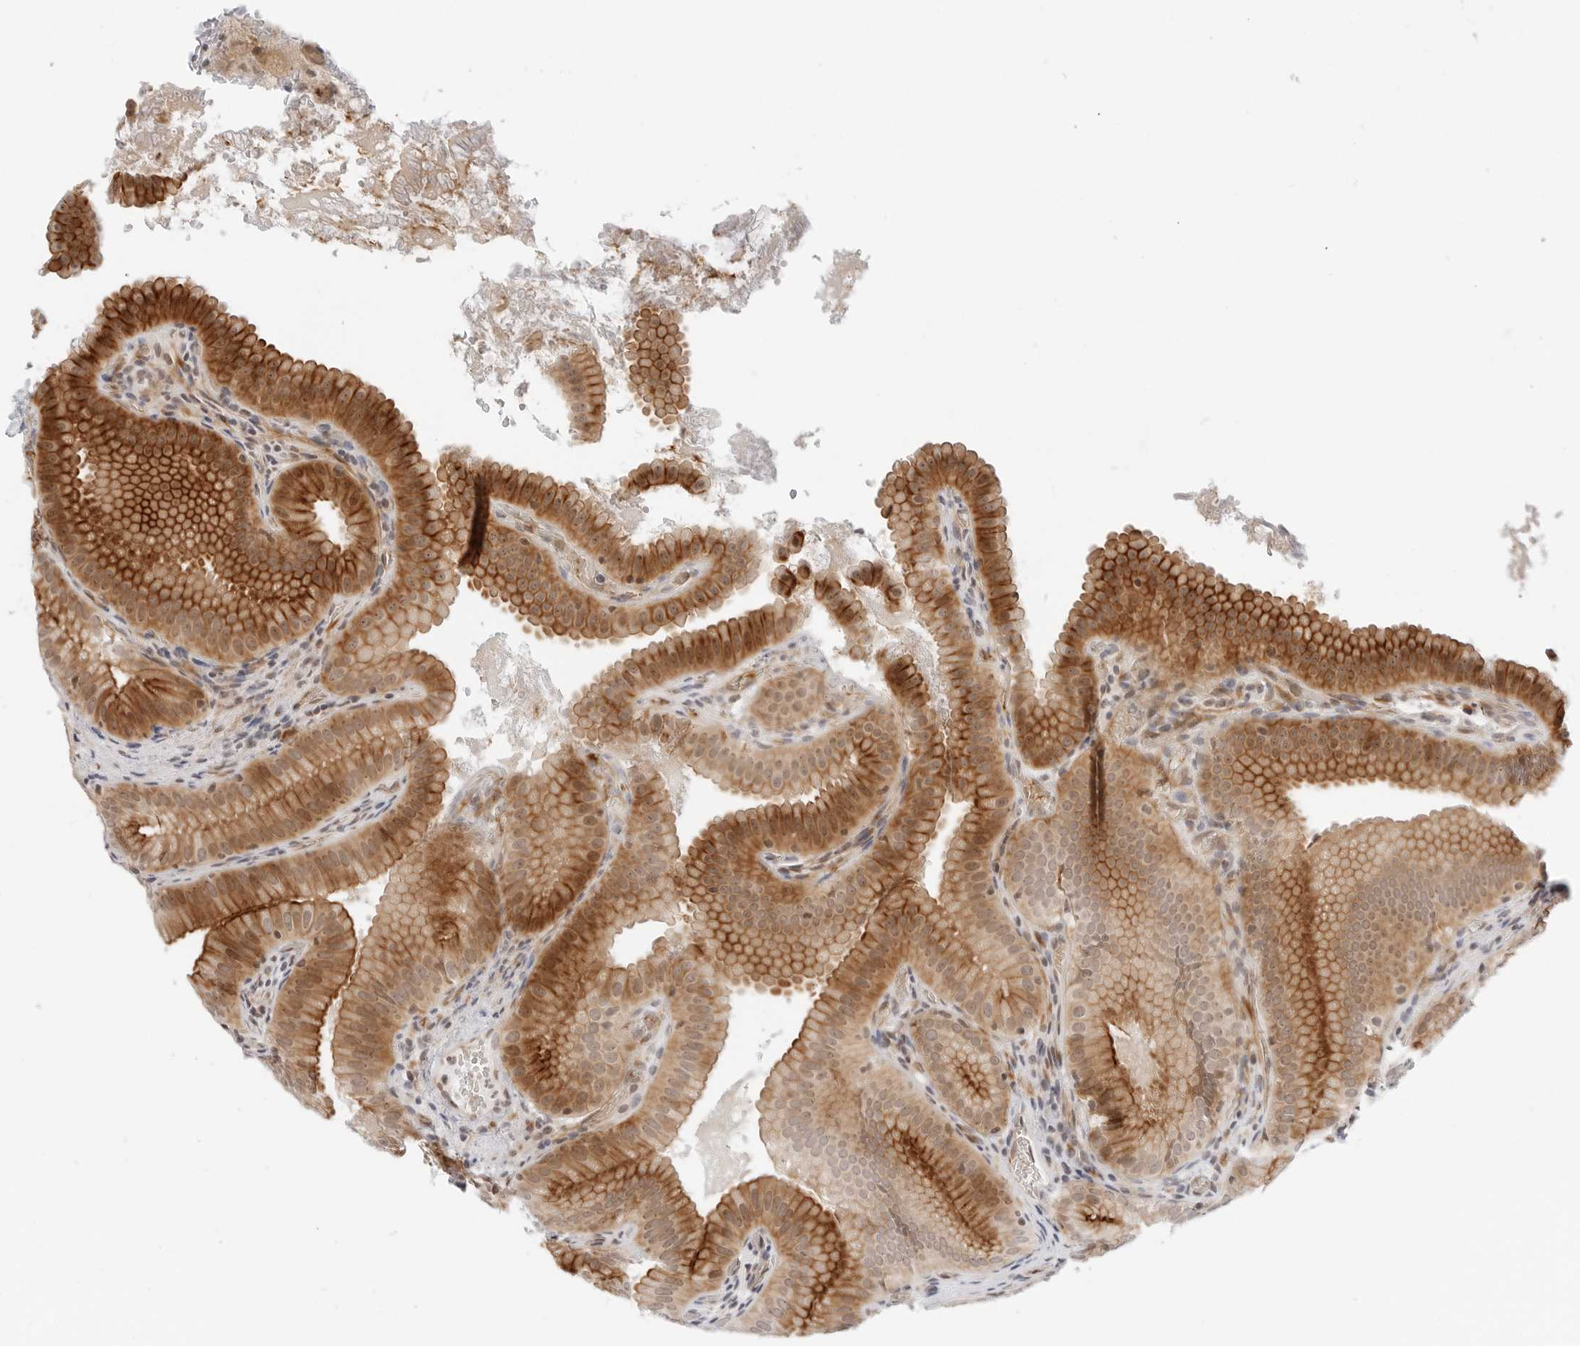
{"staining": {"intensity": "strong", "quantity": ">75%", "location": "cytoplasmic/membranous"}, "tissue": "gallbladder", "cell_type": "Glandular cells", "image_type": "normal", "snomed": [{"axis": "morphology", "description": "Normal tissue, NOS"}, {"axis": "topography", "description": "Gallbladder"}], "caption": "Immunohistochemistry of unremarkable human gallbladder shows high levels of strong cytoplasmic/membranous staining in about >75% of glandular cells.", "gene": "ZNF613", "patient": {"sex": "female", "age": 30}}